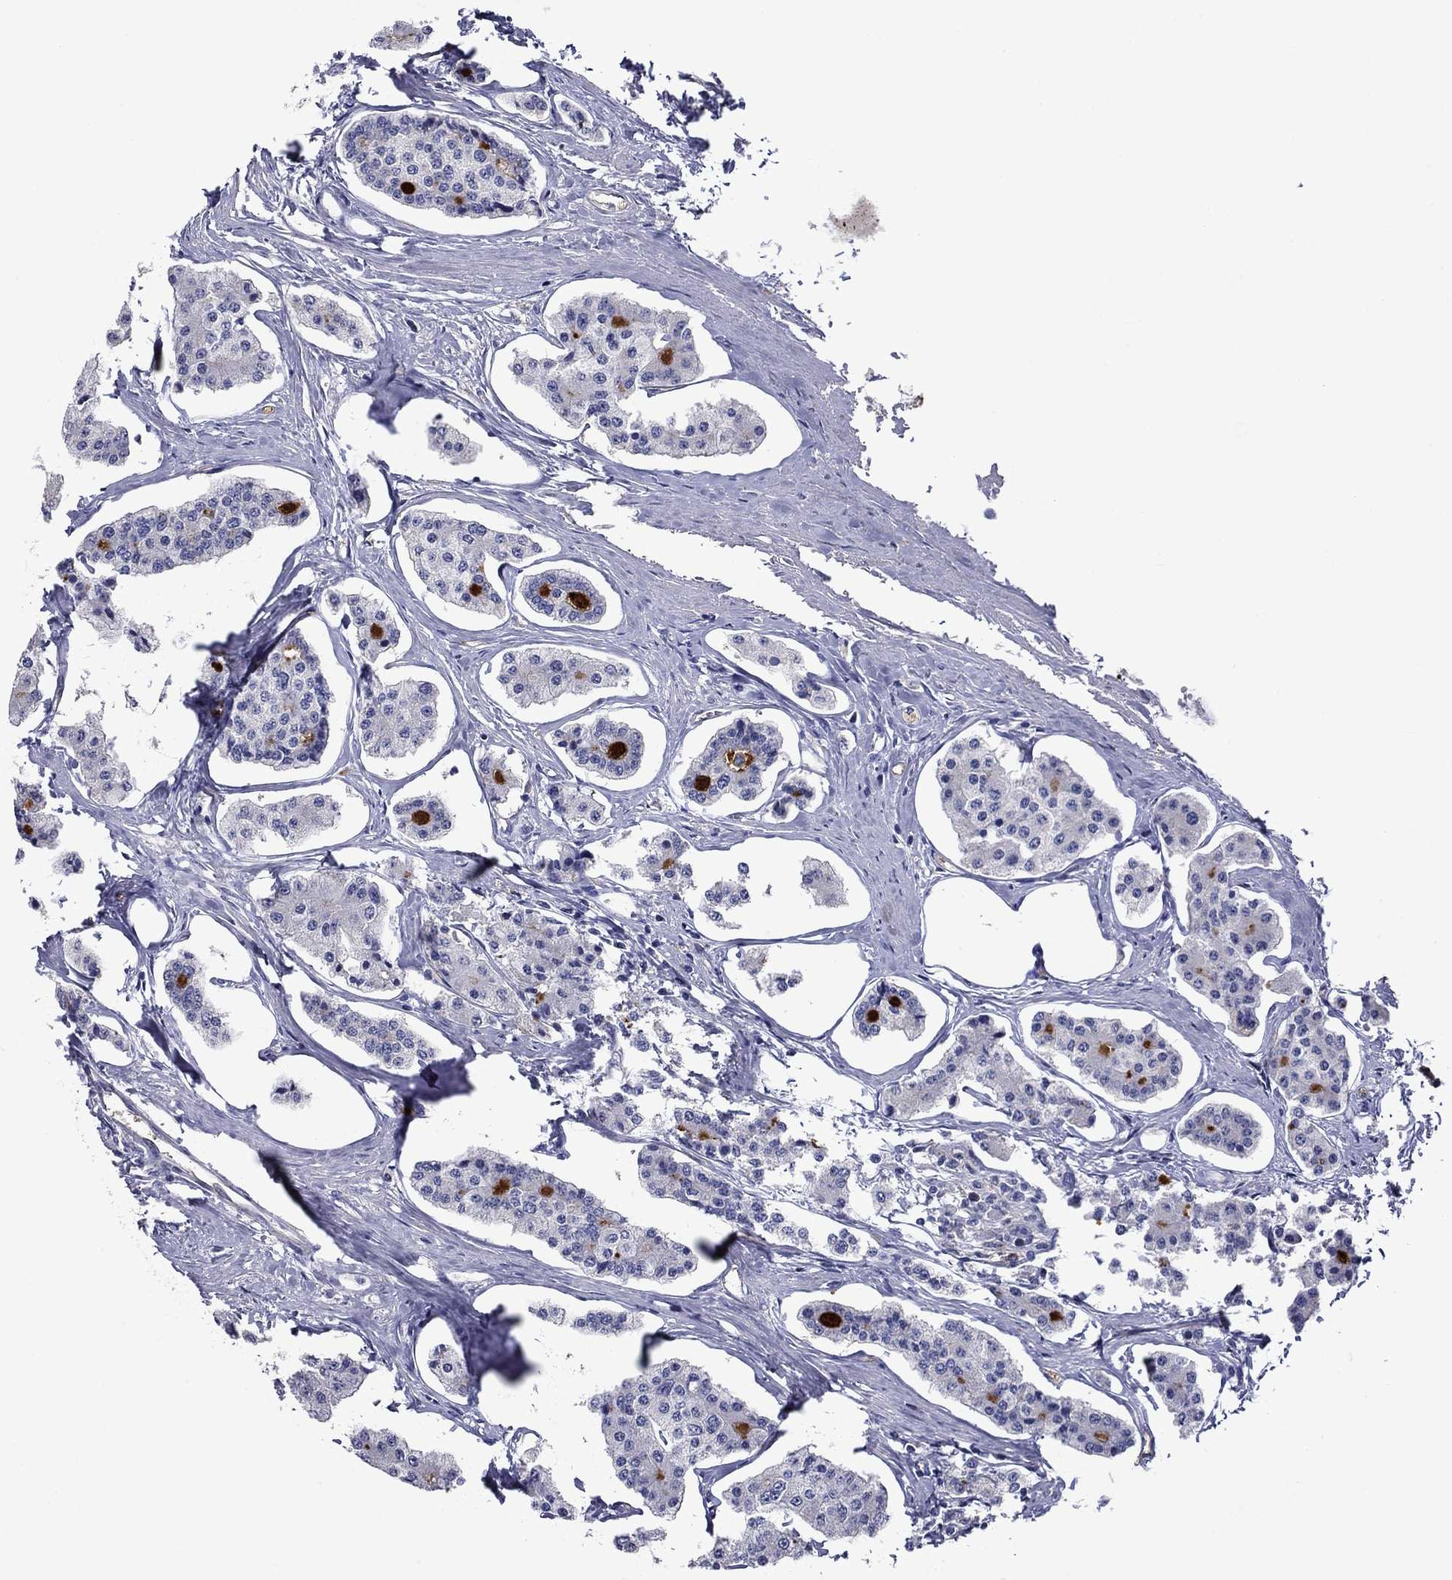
{"staining": {"intensity": "negative", "quantity": "none", "location": "none"}, "tissue": "carcinoid", "cell_type": "Tumor cells", "image_type": "cancer", "snomed": [{"axis": "morphology", "description": "Carcinoid, malignant, NOS"}, {"axis": "topography", "description": "Small intestine"}], "caption": "This micrograph is of carcinoid (malignant) stained with immunohistochemistry to label a protein in brown with the nuclei are counter-stained blue. There is no staining in tumor cells. (IHC, brightfield microscopy, high magnification).", "gene": "CNDP1", "patient": {"sex": "female", "age": 65}}